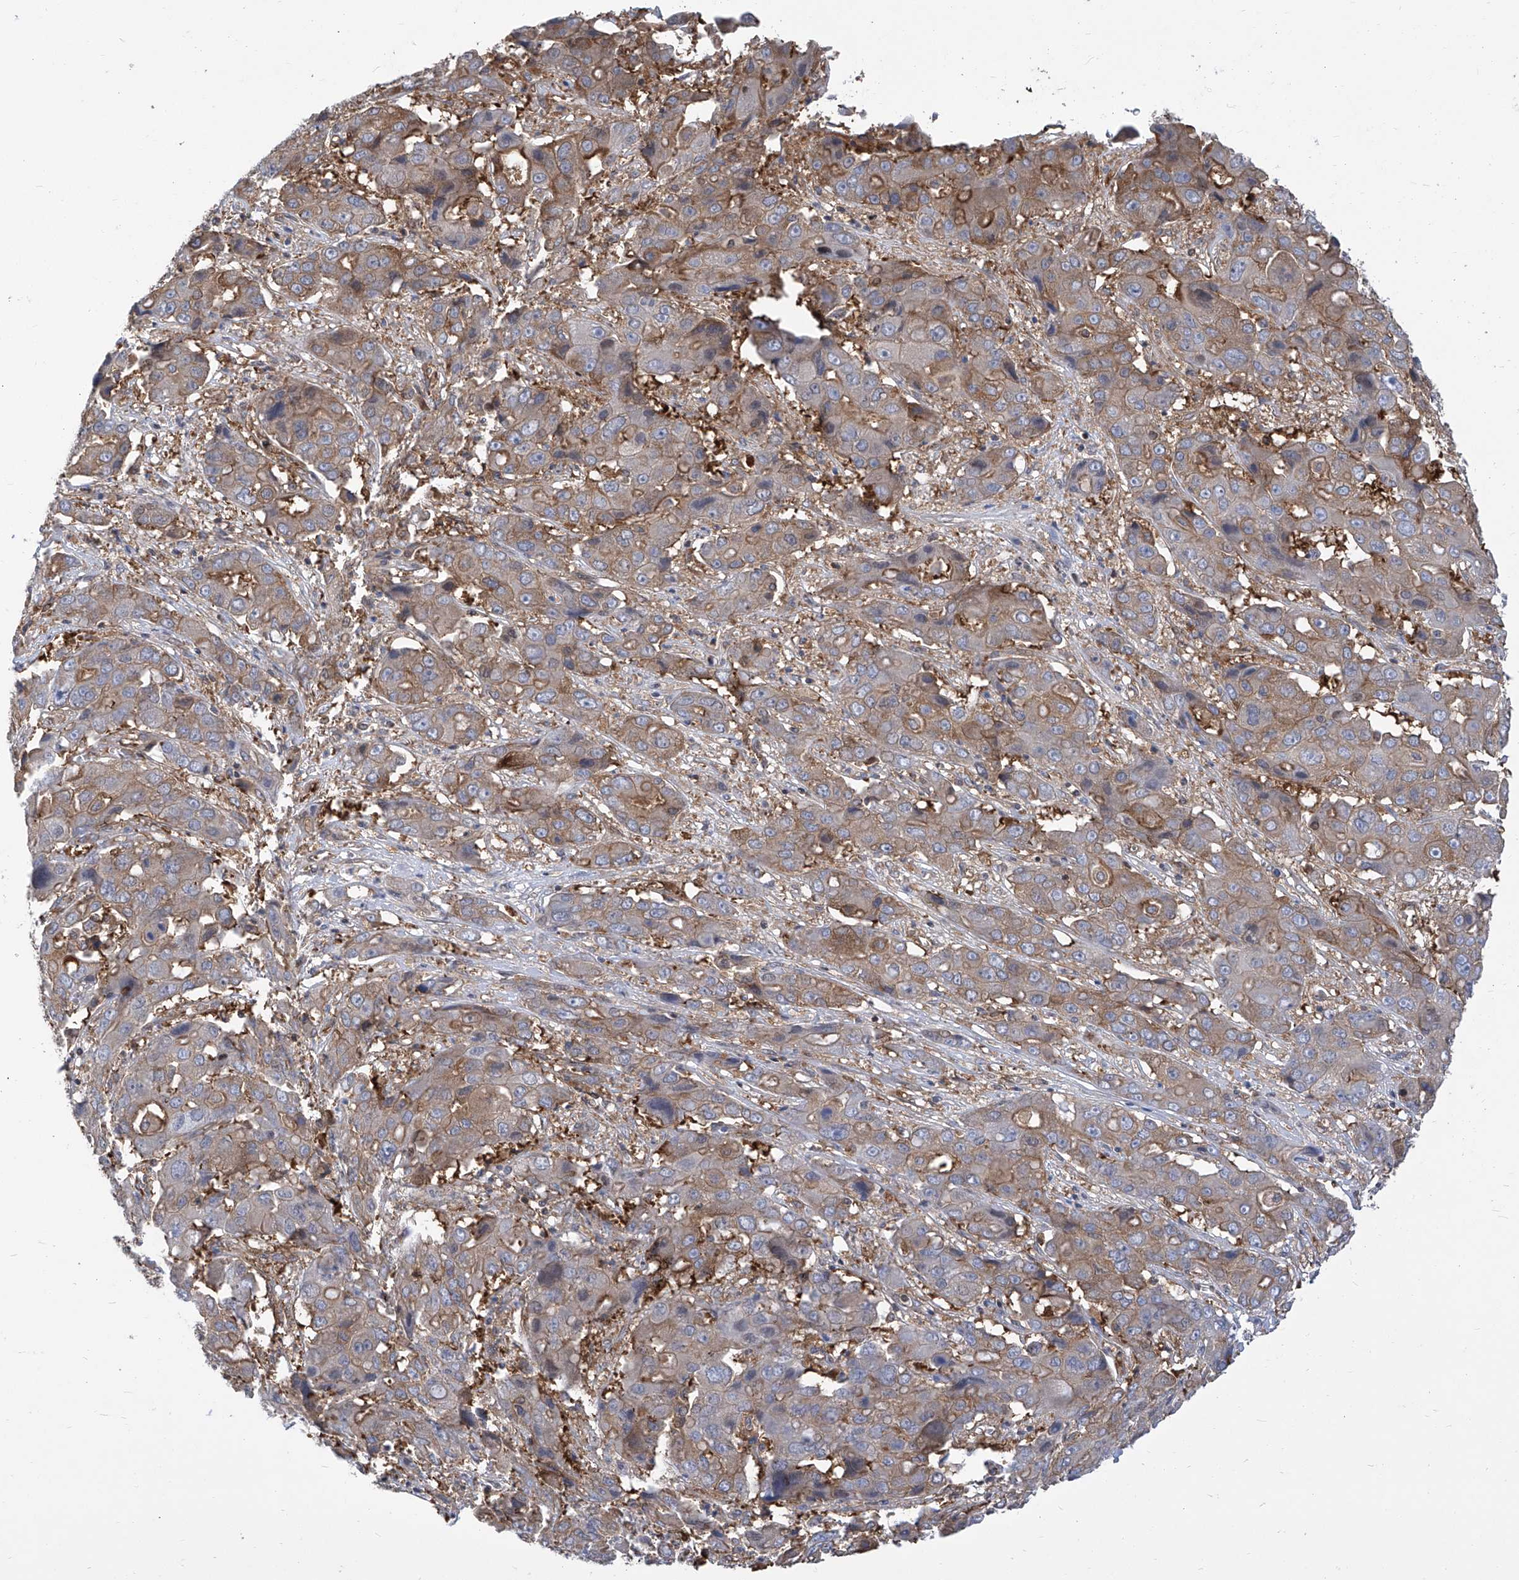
{"staining": {"intensity": "moderate", "quantity": ">75%", "location": "cytoplasmic/membranous"}, "tissue": "liver cancer", "cell_type": "Tumor cells", "image_type": "cancer", "snomed": [{"axis": "morphology", "description": "Cholangiocarcinoma"}, {"axis": "topography", "description": "Liver"}], "caption": "Immunohistochemistry staining of liver cholangiocarcinoma, which exhibits medium levels of moderate cytoplasmic/membranous staining in about >75% of tumor cells indicating moderate cytoplasmic/membranous protein positivity. The staining was performed using DAB (brown) for protein detection and nuclei were counterstained in hematoxylin (blue).", "gene": "EIF3M", "patient": {"sex": "male", "age": 67}}